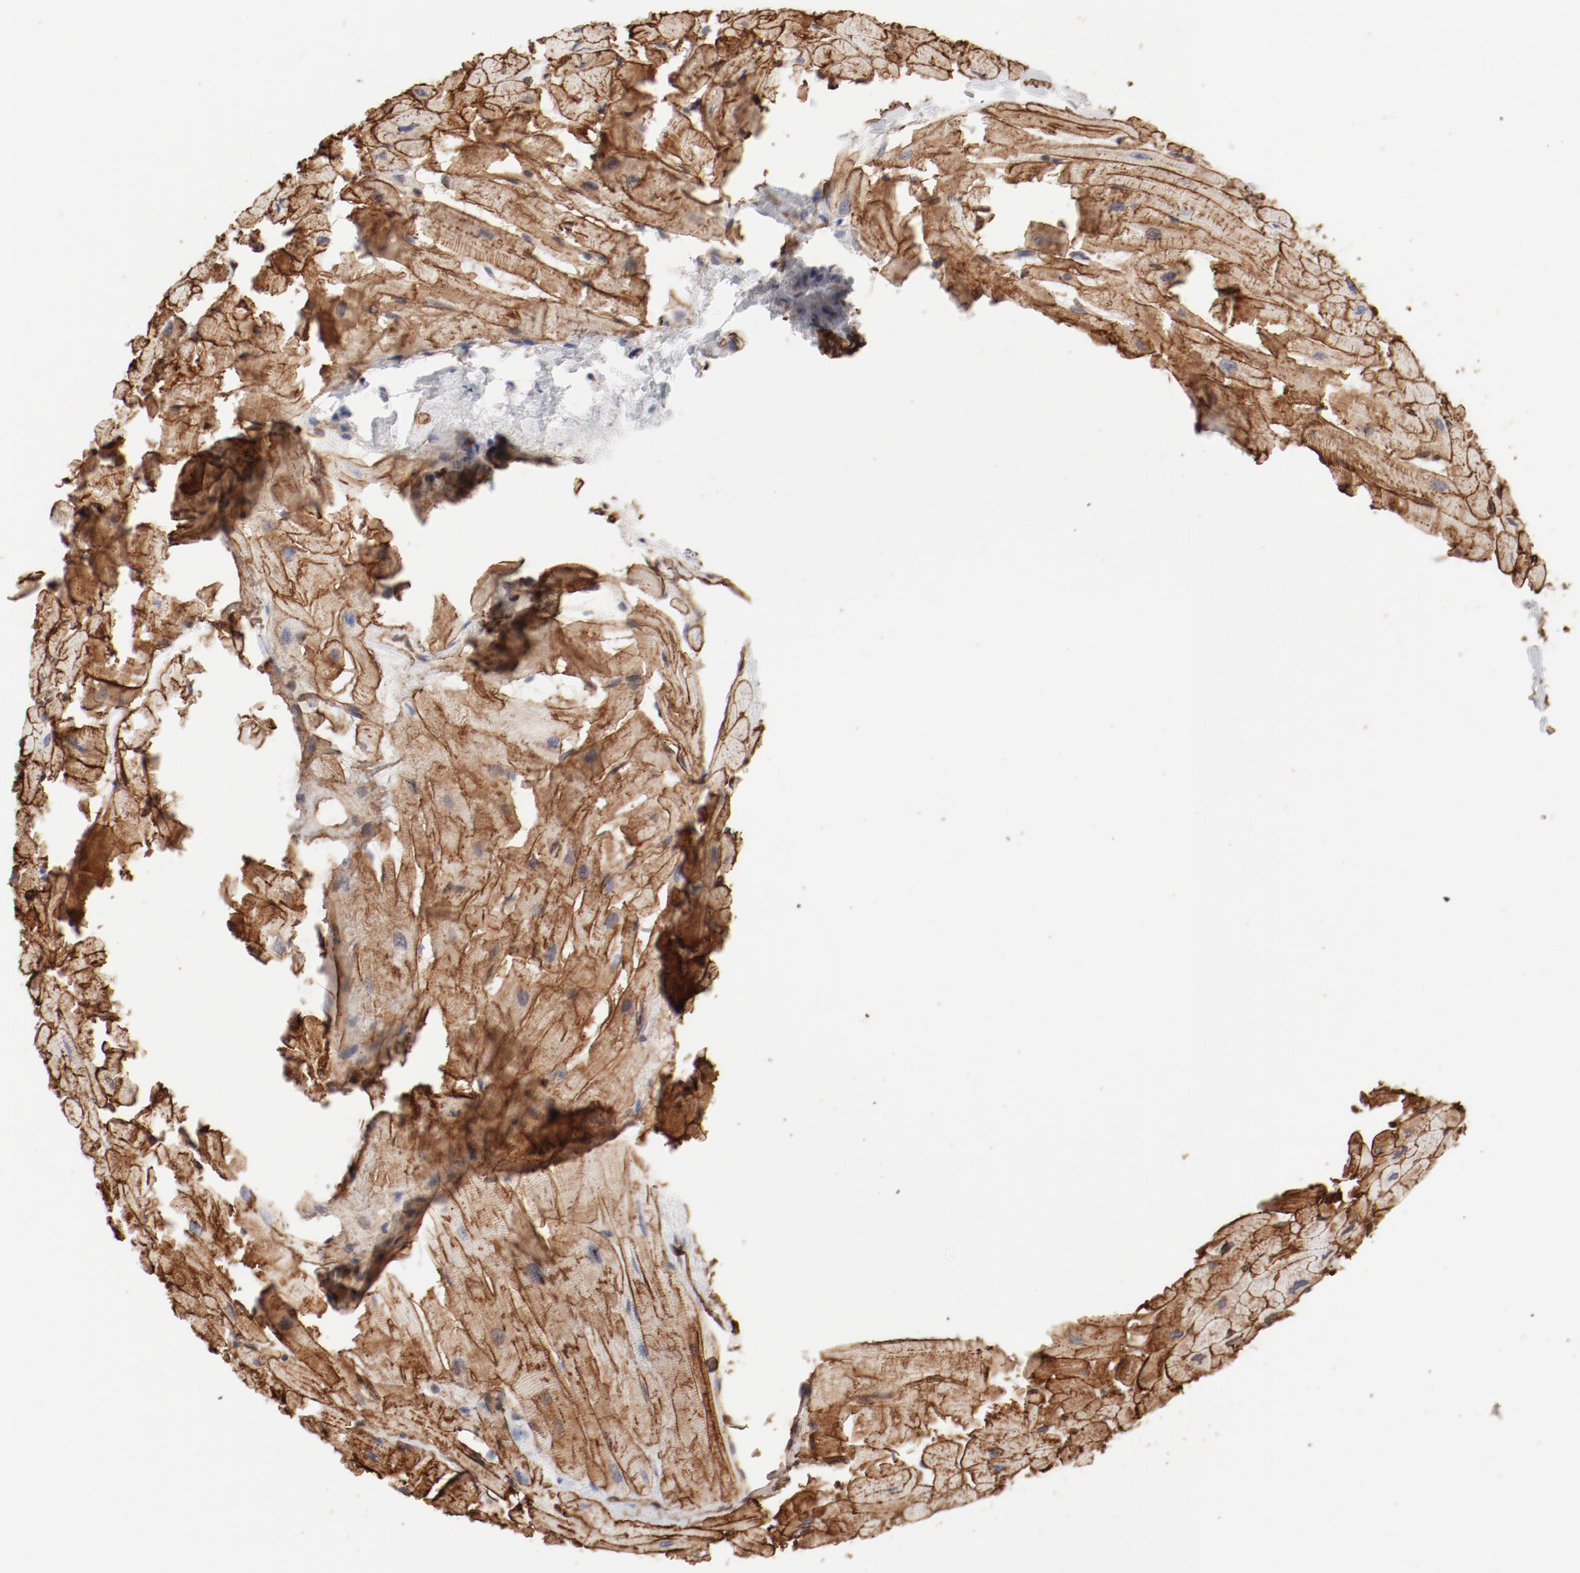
{"staining": {"intensity": "strong", "quantity": ">75%", "location": "cytoplasmic/membranous"}, "tissue": "heart muscle", "cell_type": "Cardiomyocytes", "image_type": "normal", "snomed": [{"axis": "morphology", "description": "Normal tissue, NOS"}, {"axis": "topography", "description": "Heart"}], "caption": "Immunohistochemical staining of benign heart muscle exhibits strong cytoplasmic/membranous protein expression in about >75% of cardiomyocytes. Using DAB (brown) and hematoxylin (blue) stains, captured at high magnification using brightfield microscopy.", "gene": "MAGED4B", "patient": {"sex": "female", "age": 19}}